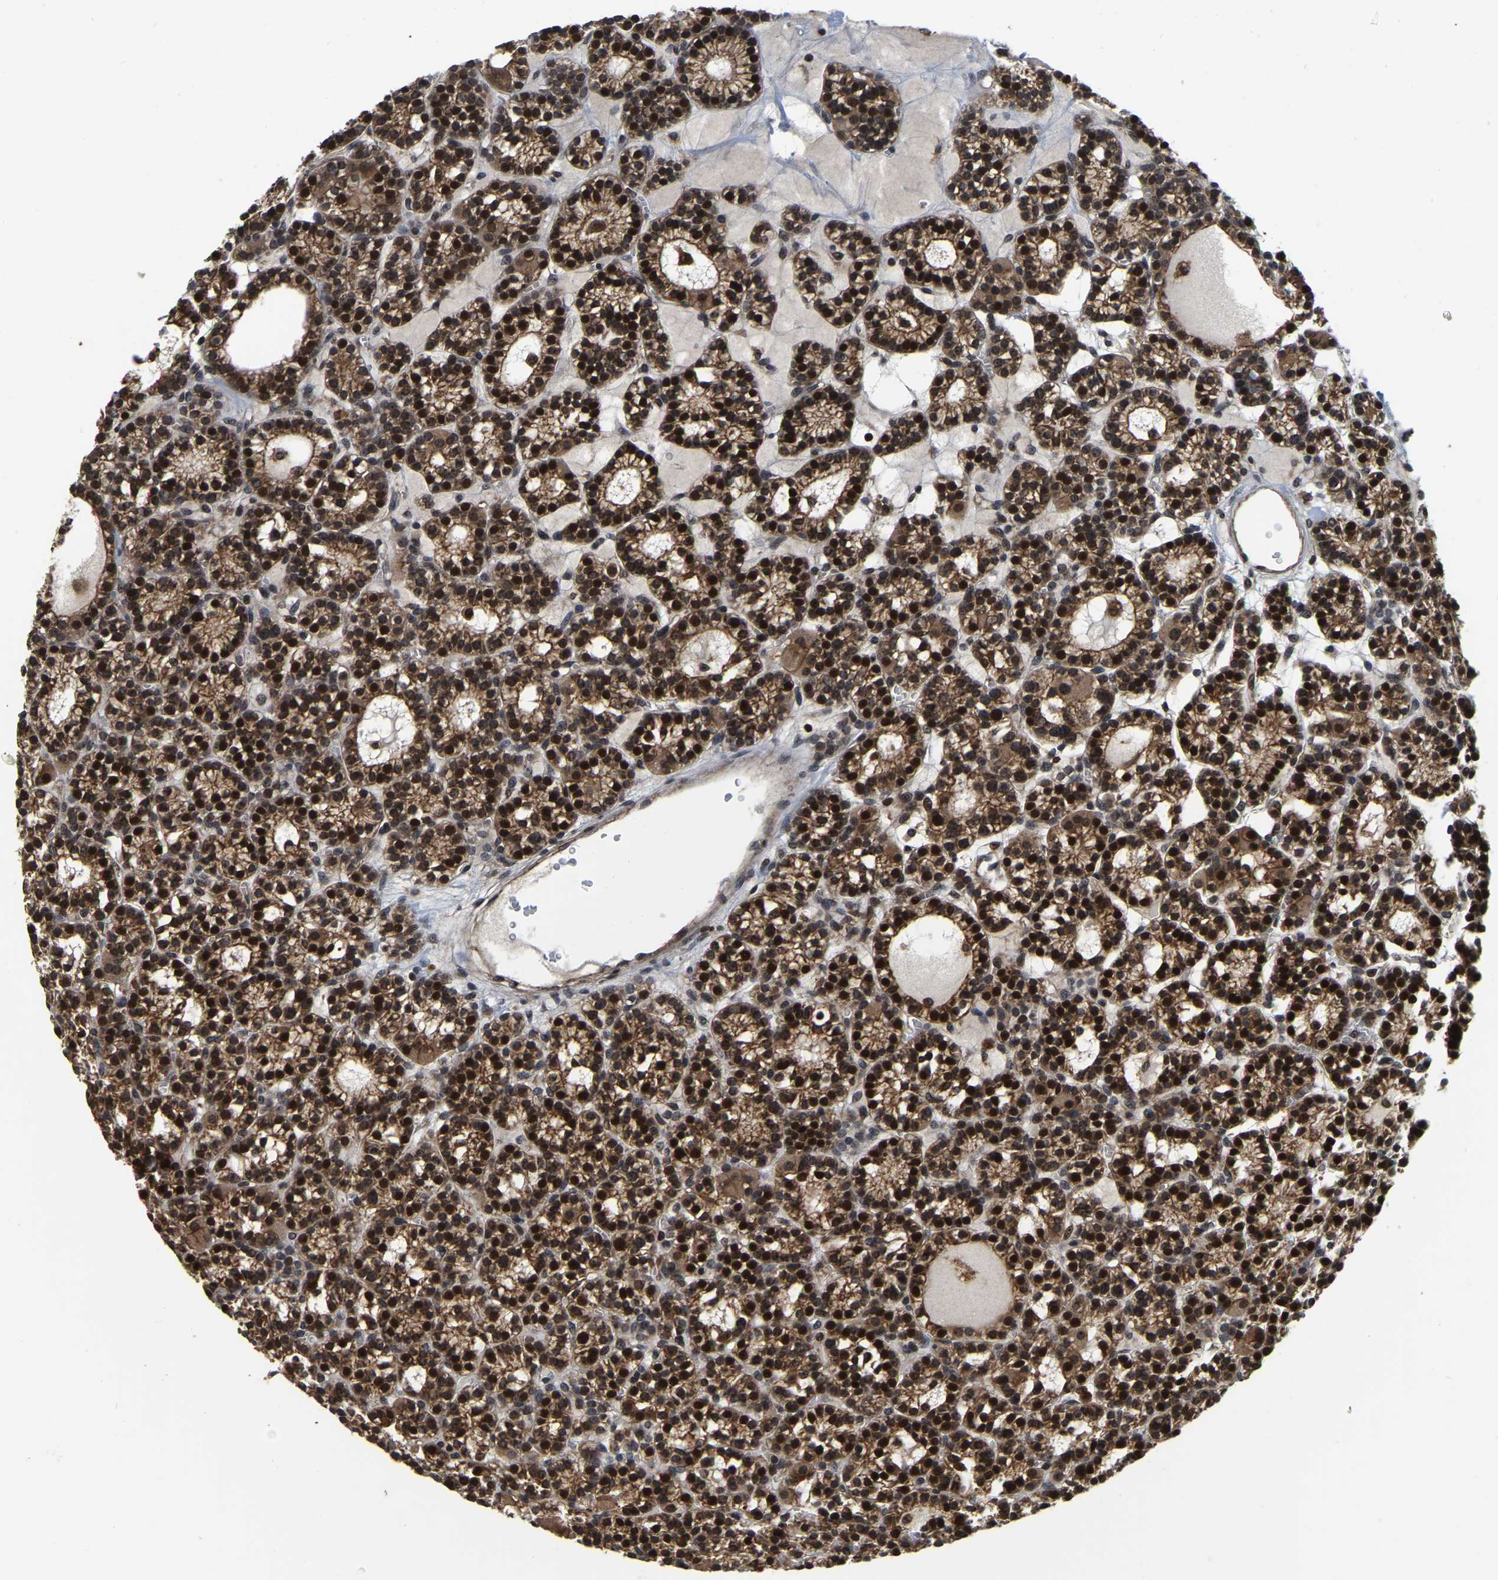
{"staining": {"intensity": "strong", "quantity": ">75%", "location": "cytoplasmic/membranous,nuclear"}, "tissue": "parathyroid gland", "cell_type": "Glandular cells", "image_type": "normal", "snomed": [{"axis": "morphology", "description": "Normal tissue, NOS"}, {"axis": "morphology", "description": "Adenoma, NOS"}, {"axis": "topography", "description": "Parathyroid gland"}], "caption": "Immunohistochemistry (IHC) photomicrograph of unremarkable parathyroid gland: human parathyroid gland stained using immunohistochemistry exhibits high levels of strong protein expression localized specifically in the cytoplasmic/membranous,nuclear of glandular cells, appearing as a cytoplasmic/membranous,nuclear brown color.", "gene": "CIAO1", "patient": {"sex": "female", "age": 58}}